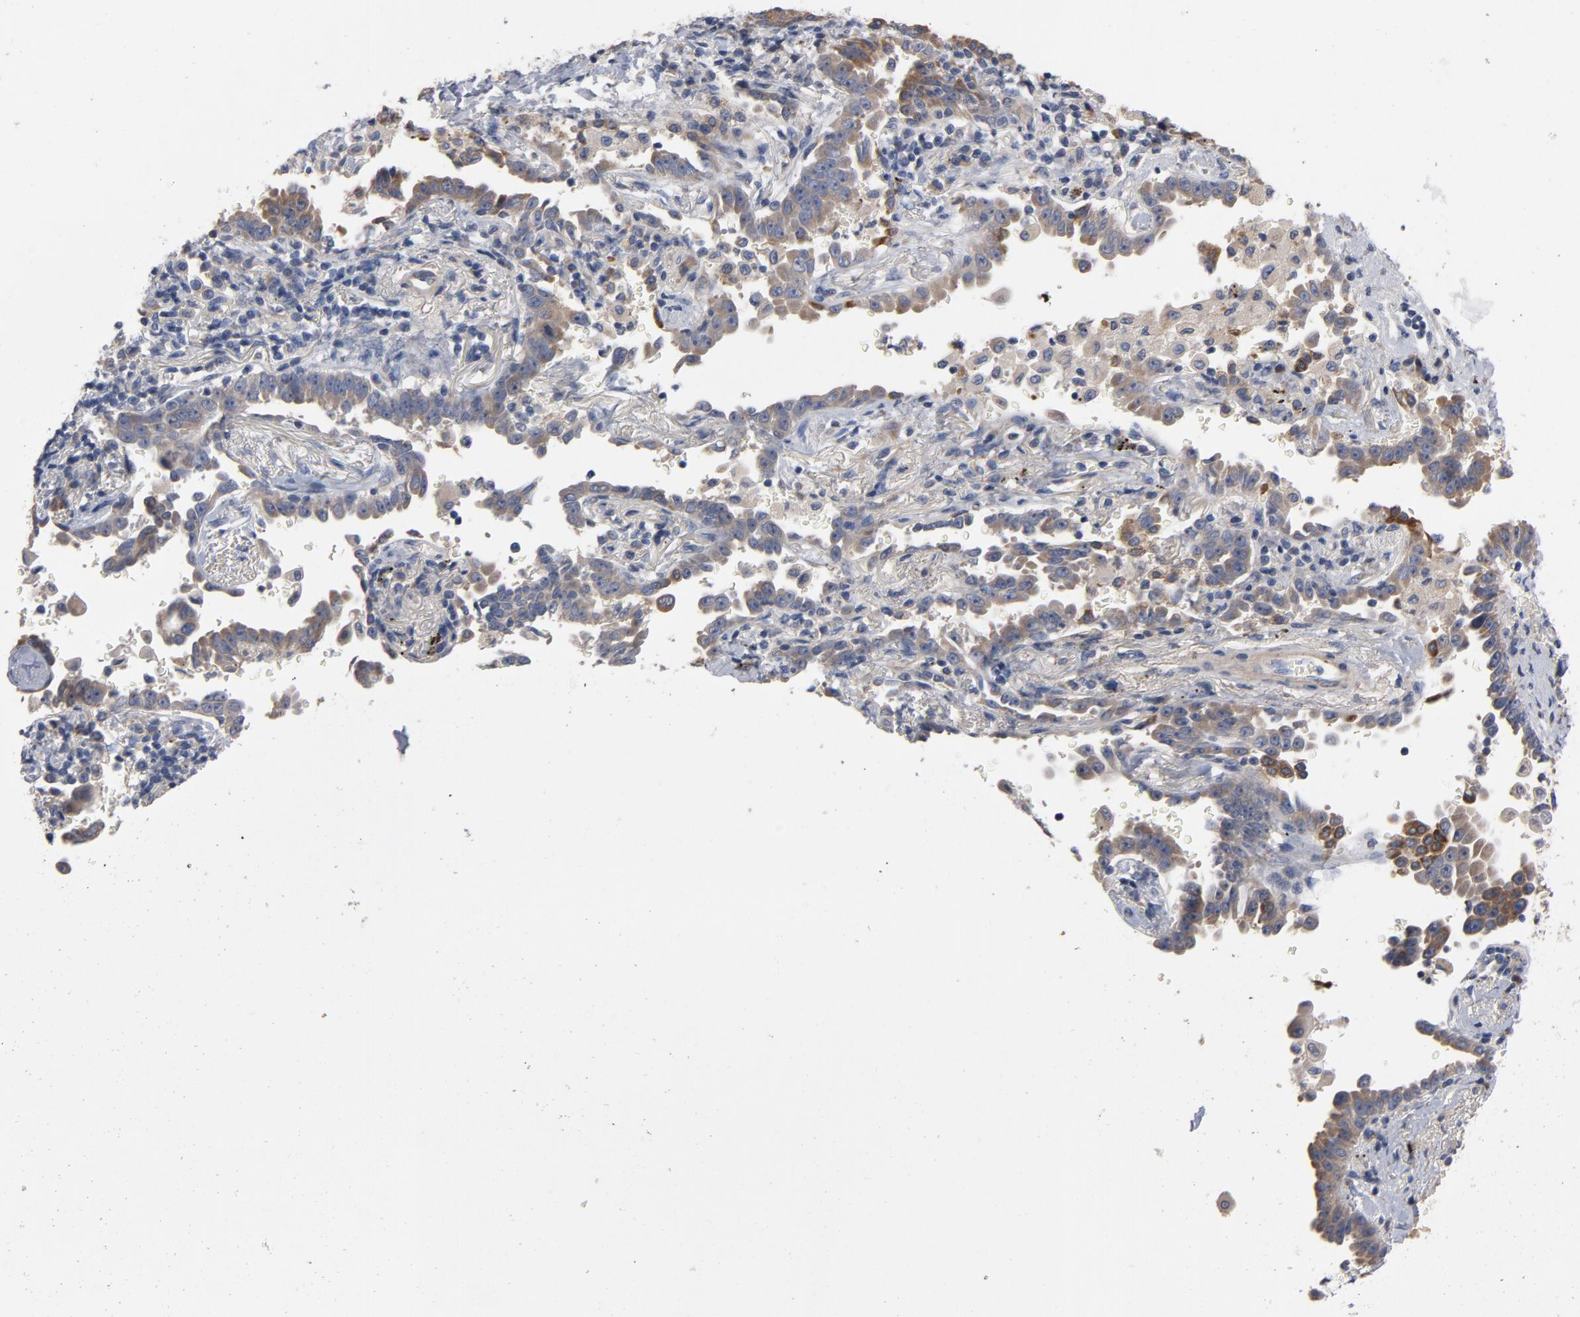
{"staining": {"intensity": "moderate", "quantity": ">75%", "location": "cytoplasmic/membranous"}, "tissue": "lung cancer", "cell_type": "Tumor cells", "image_type": "cancer", "snomed": [{"axis": "morphology", "description": "Adenocarcinoma, NOS"}, {"axis": "topography", "description": "Lung"}], "caption": "Immunohistochemical staining of human lung cancer (adenocarcinoma) demonstrates medium levels of moderate cytoplasmic/membranous protein expression in about >75% of tumor cells. (Brightfield microscopy of DAB IHC at high magnification).", "gene": "CCDC134", "patient": {"sex": "female", "age": 64}}